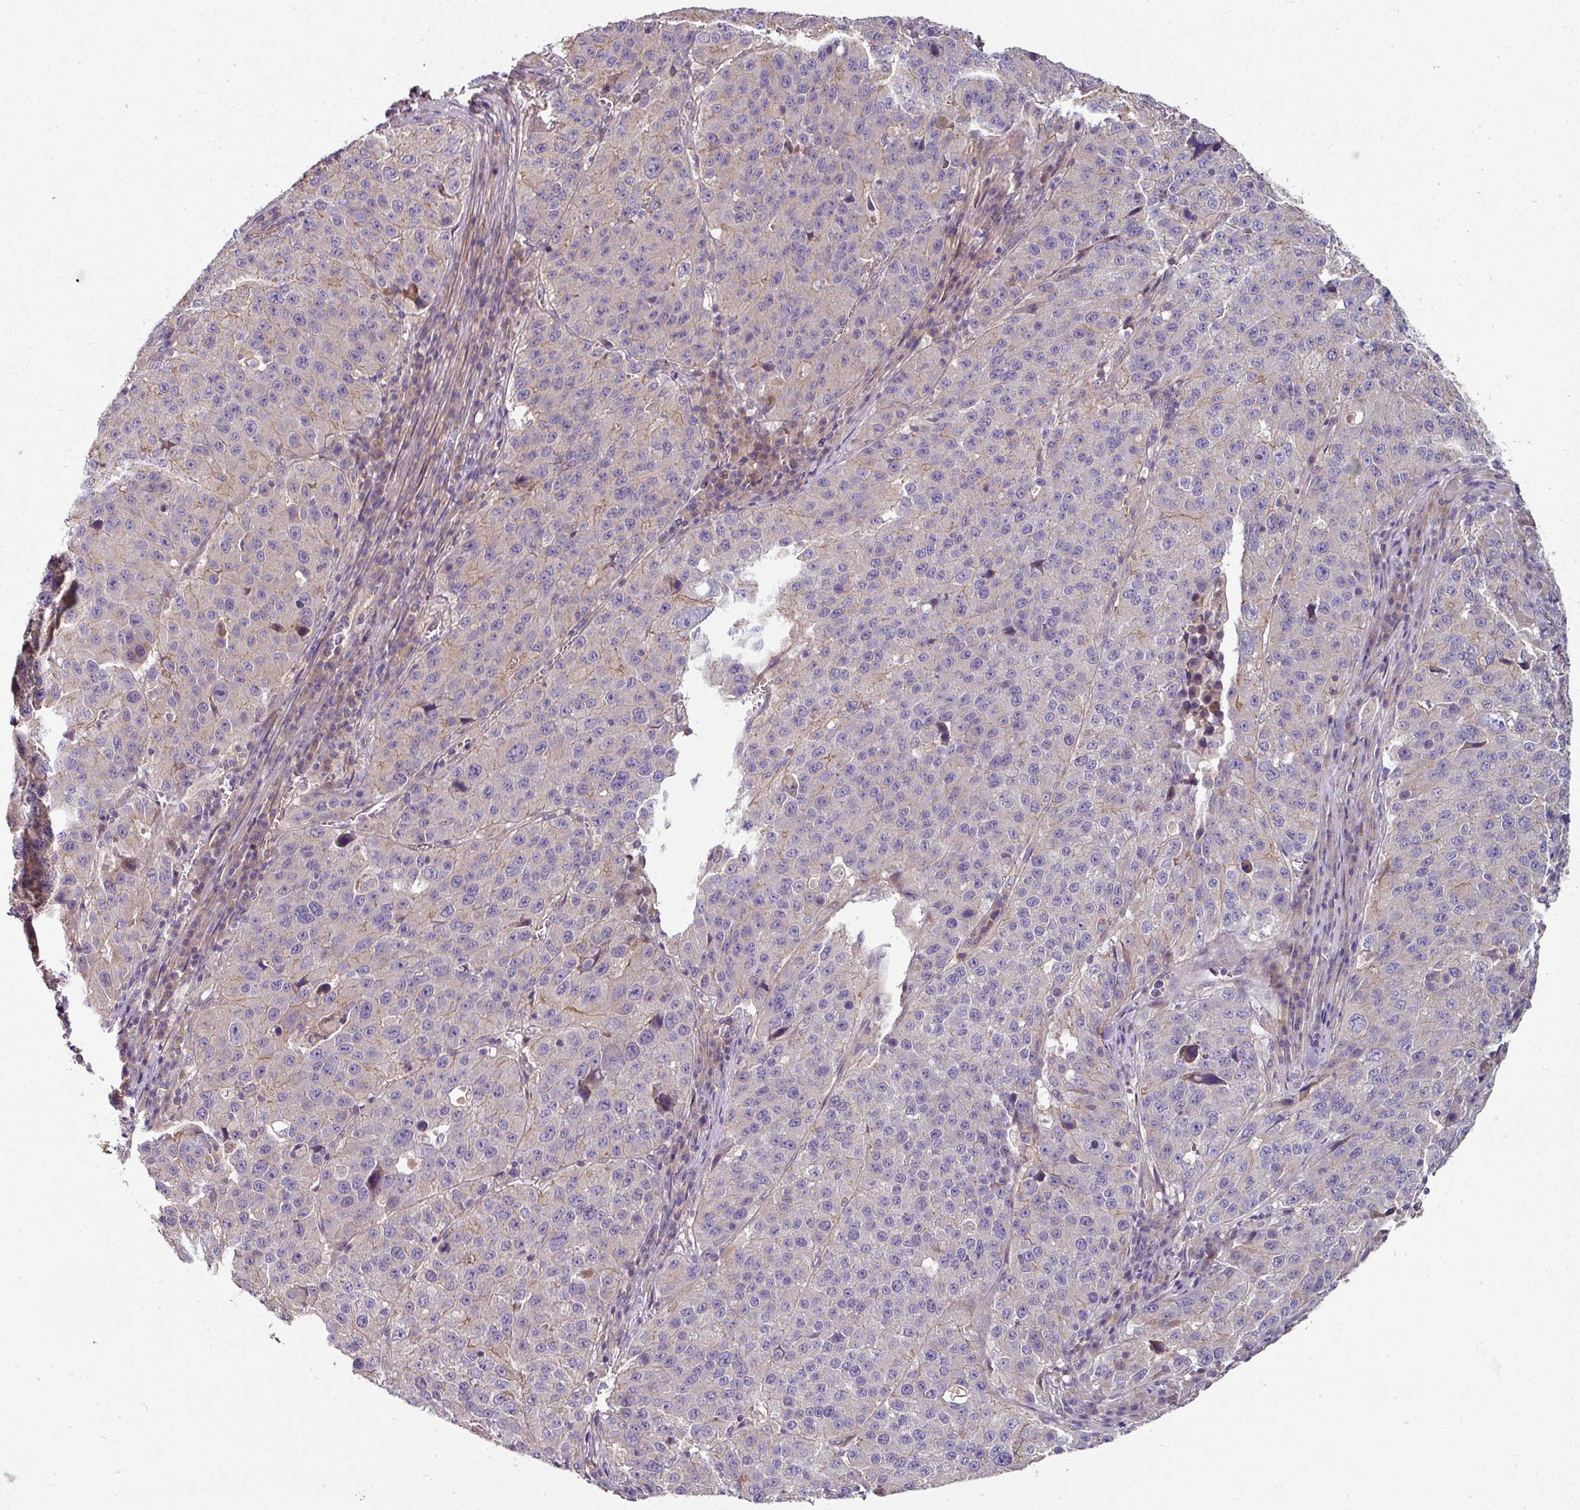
{"staining": {"intensity": "negative", "quantity": "none", "location": "none"}, "tissue": "stomach cancer", "cell_type": "Tumor cells", "image_type": "cancer", "snomed": [{"axis": "morphology", "description": "Adenocarcinoma, NOS"}, {"axis": "topography", "description": "Stomach"}], "caption": "Immunohistochemistry (IHC) micrograph of neoplastic tissue: human stomach adenocarcinoma stained with DAB exhibits no significant protein staining in tumor cells. The staining was performed using DAB (3,3'-diaminobenzidine) to visualize the protein expression in brown, while the nuclei were stained in blue with hematoxylin (Magnification: 20x).", "gene": "C4orf48", "patient": {"sex": "male", "age": 71}}